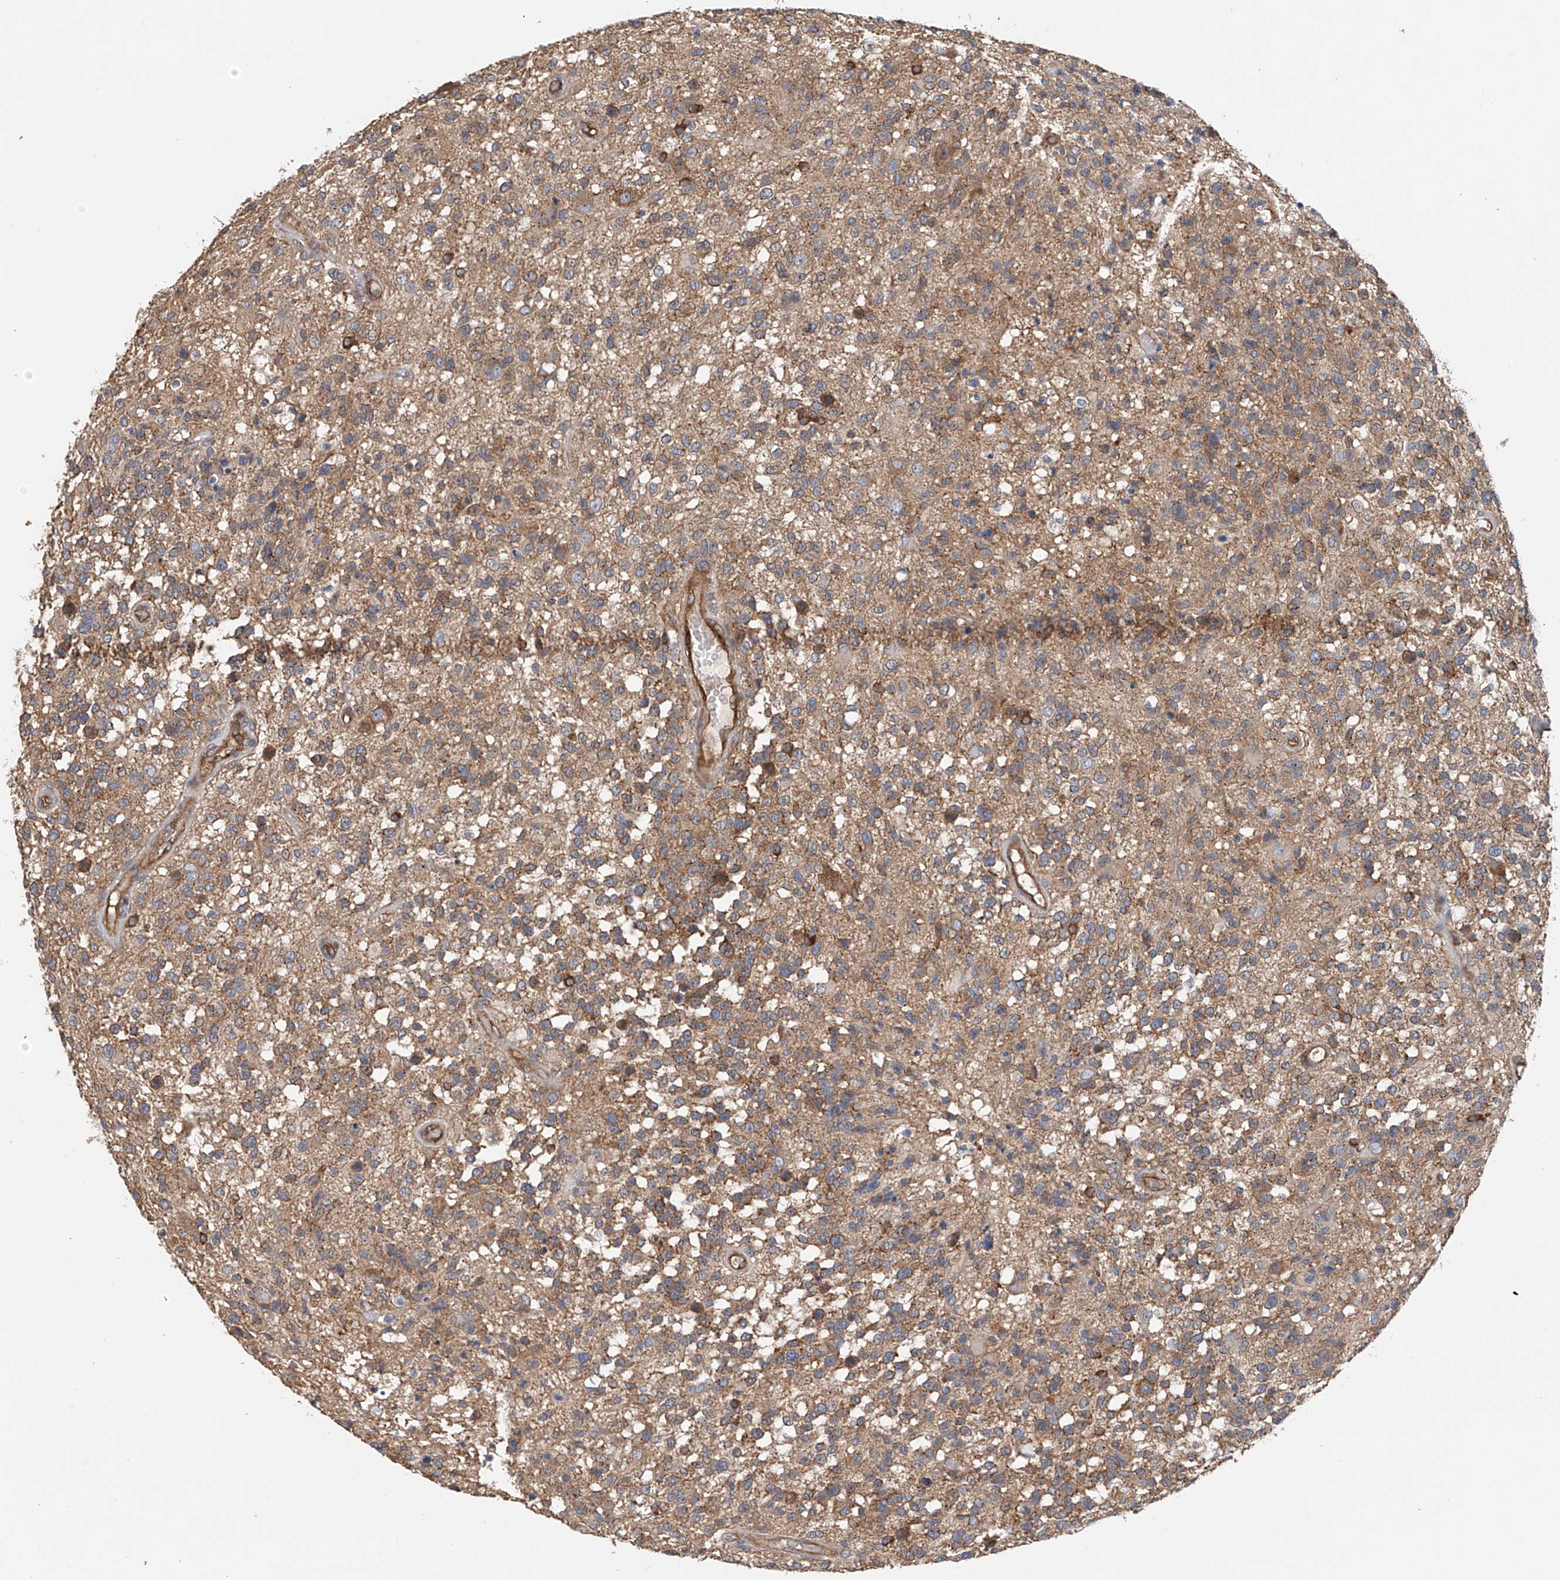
{"staining": {"intensity": "weak", "quantity": "25%-75%", "location": "cytoplasmic/membranous"}, "tissue": "glioma", "cell_type": "Tumor cells", "image_type": "cancer", "snomed": [{"axis": "morphology", "description": "Glioma, malignant, High grade"}, {"axis": "morphology", "description": "Glioblastoma, NOS"}, {"axis": "topography", "description": "Brain"}], "caption": "Glioma stained with IHC reveals weak cytoplasmic/membranous expression in about 25%-75% of tumor cells.", "gene": "FRYL", "patient": {"sex": "male", "age": 60}}